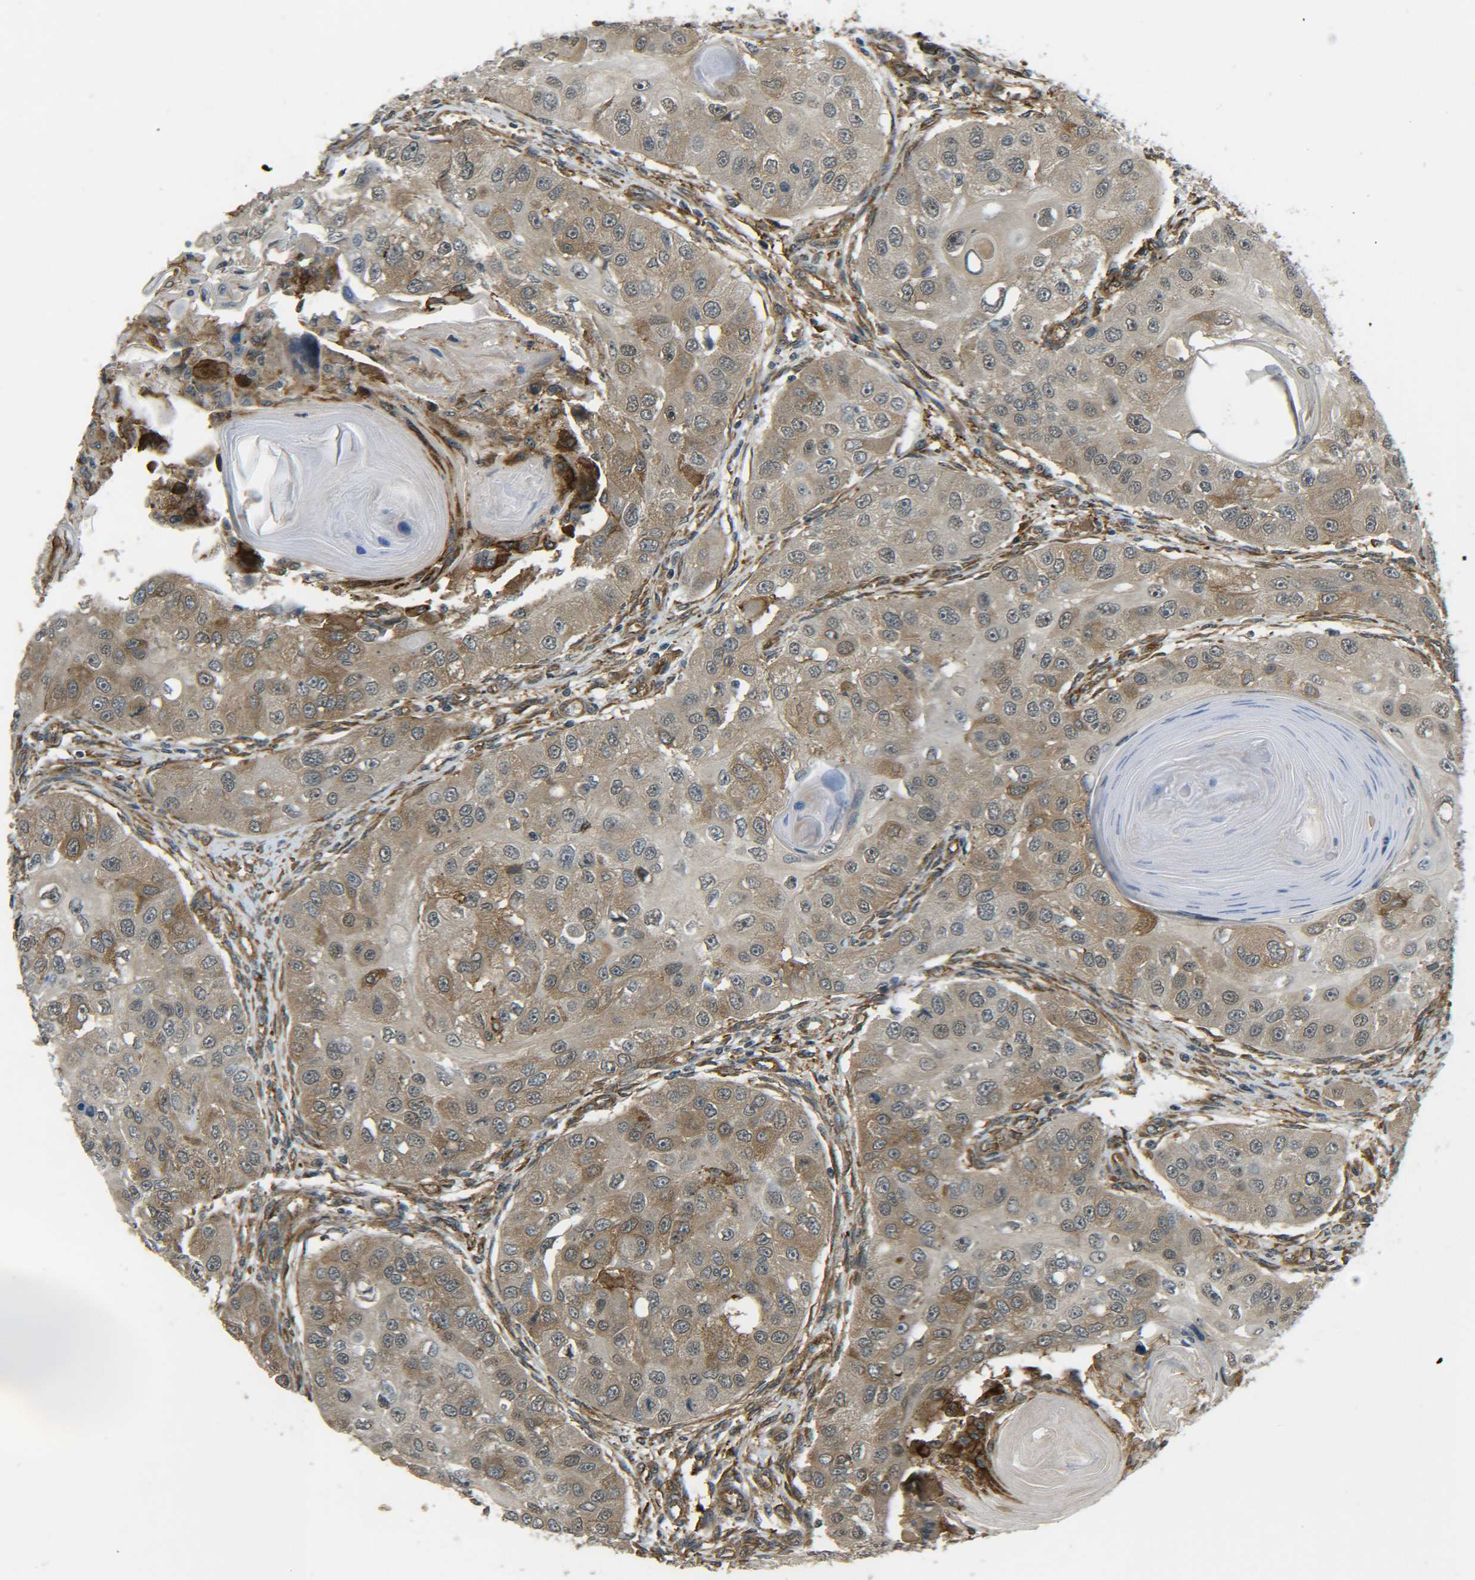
{"staining": {"intensity": "weak", "quantity": ">75%", "location": "cytoplasmic/membranous"}, "tissue": "head and neck cancer", "cell_type": "Tumor cells", "image_type": "cancer", "snomed": [{"axis": "morphology", "description": "Normal tissue, NOS"}, {"axis": "morphology", "description": "Squamous cell carcinoma, NOS"}, {"axis": "topography", "description": "Skeletal muscle"}, {"axis": "topography", "description": "Head-Neck"}], "caption": "This photomicrograph demonstrates immunohistochemistry (IHC) staining of squamous cell carcinoma (head and neck), with low weak cytoplasmic/membranous staining in approximately >75% of tumor cells.", "gene": "DAB2", "patient": {"sex": "male", "age": 51}}